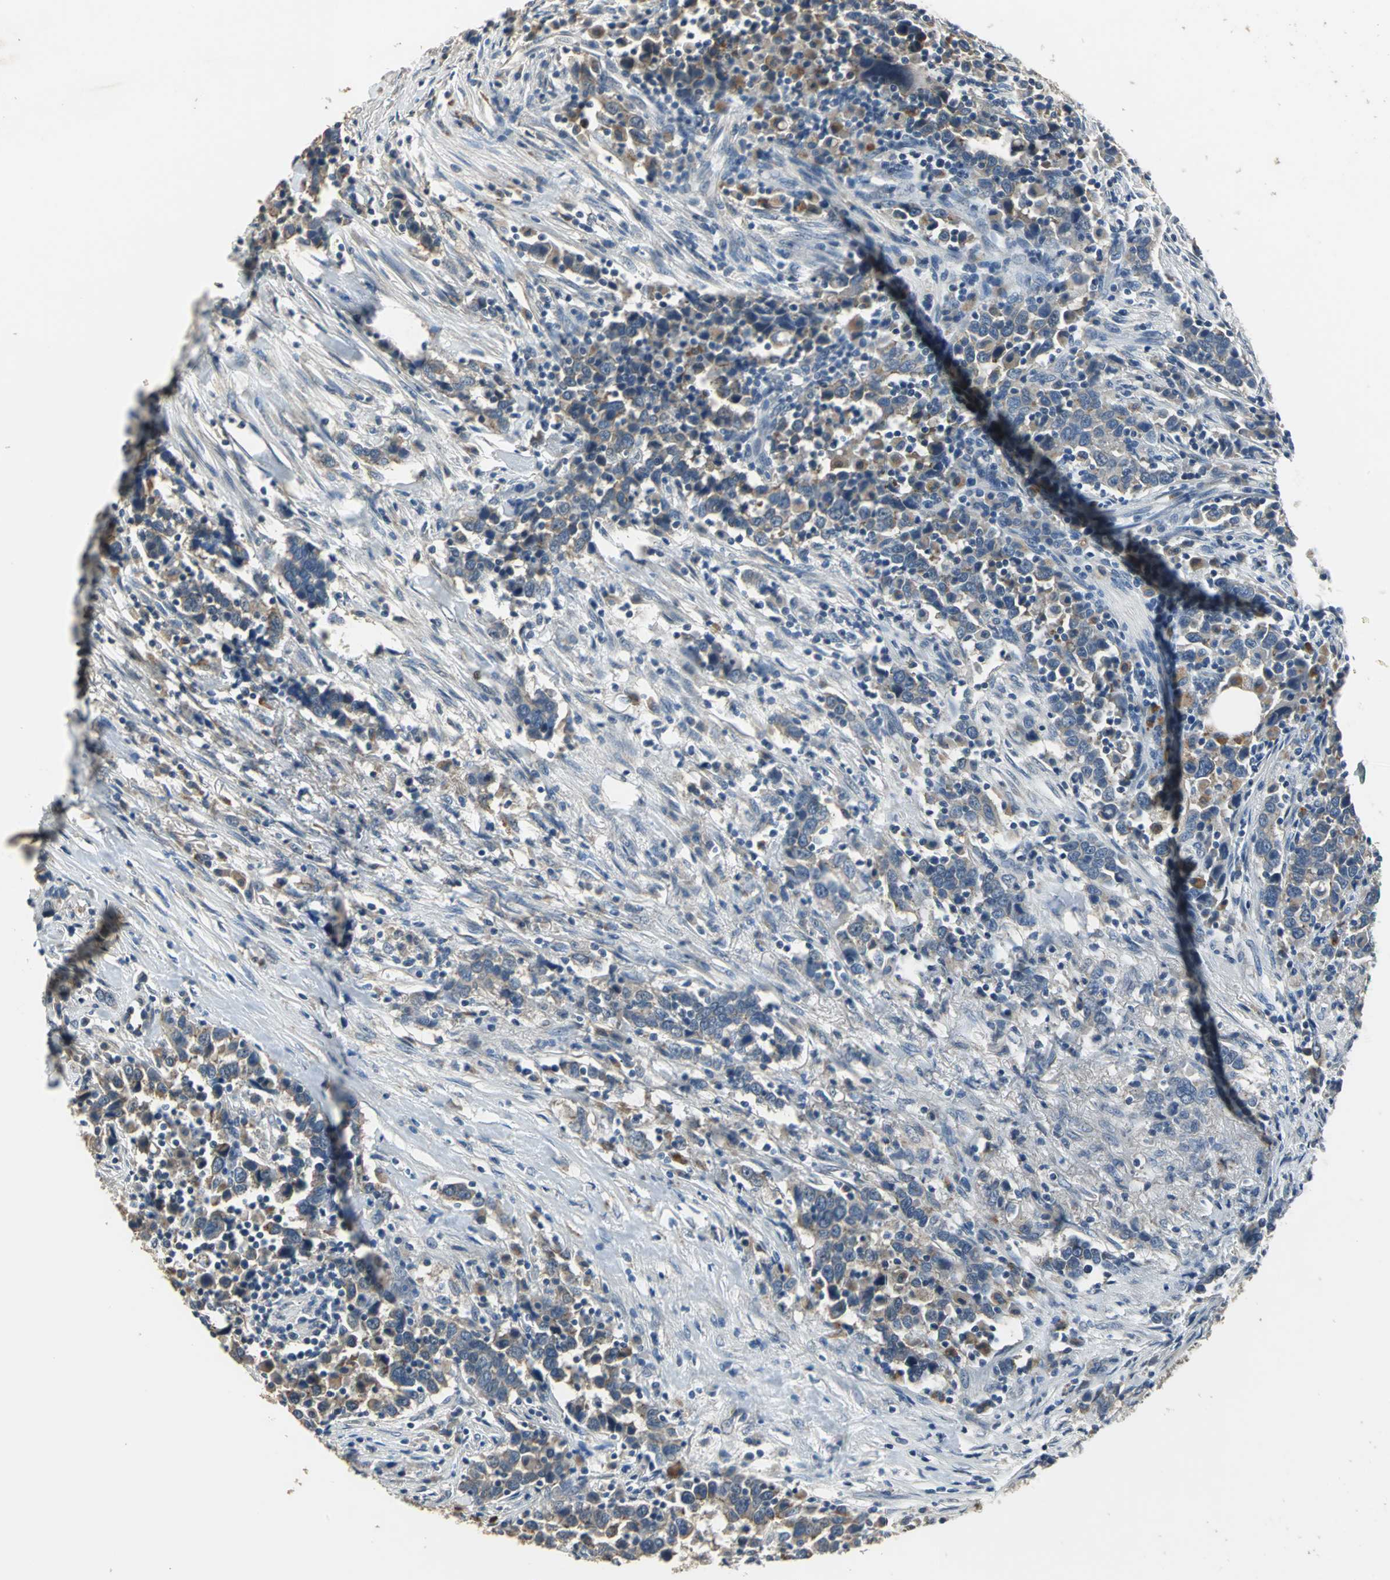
{"staining": {"intensity": "weak", "quantity": ">75%", "location": "cytoplasmic/membranous"}, "tissue": "urothelial cancer", "cell_type": "Tumor cells", "image_type": "cancer", "snomed": [{"axis": "morphology", "description": "Urothelial carcinoma, High grade"}, {"axis": "topography", "description": "Urinary bladder"}], "caption": "Urothelial cancer stained with a brown dye displays weak cytoplasmic/membranous positive positivity in approximately >75% of tumor cells.", "gene": "OCLN", "patient": {"sex": "male", "age": 61}}